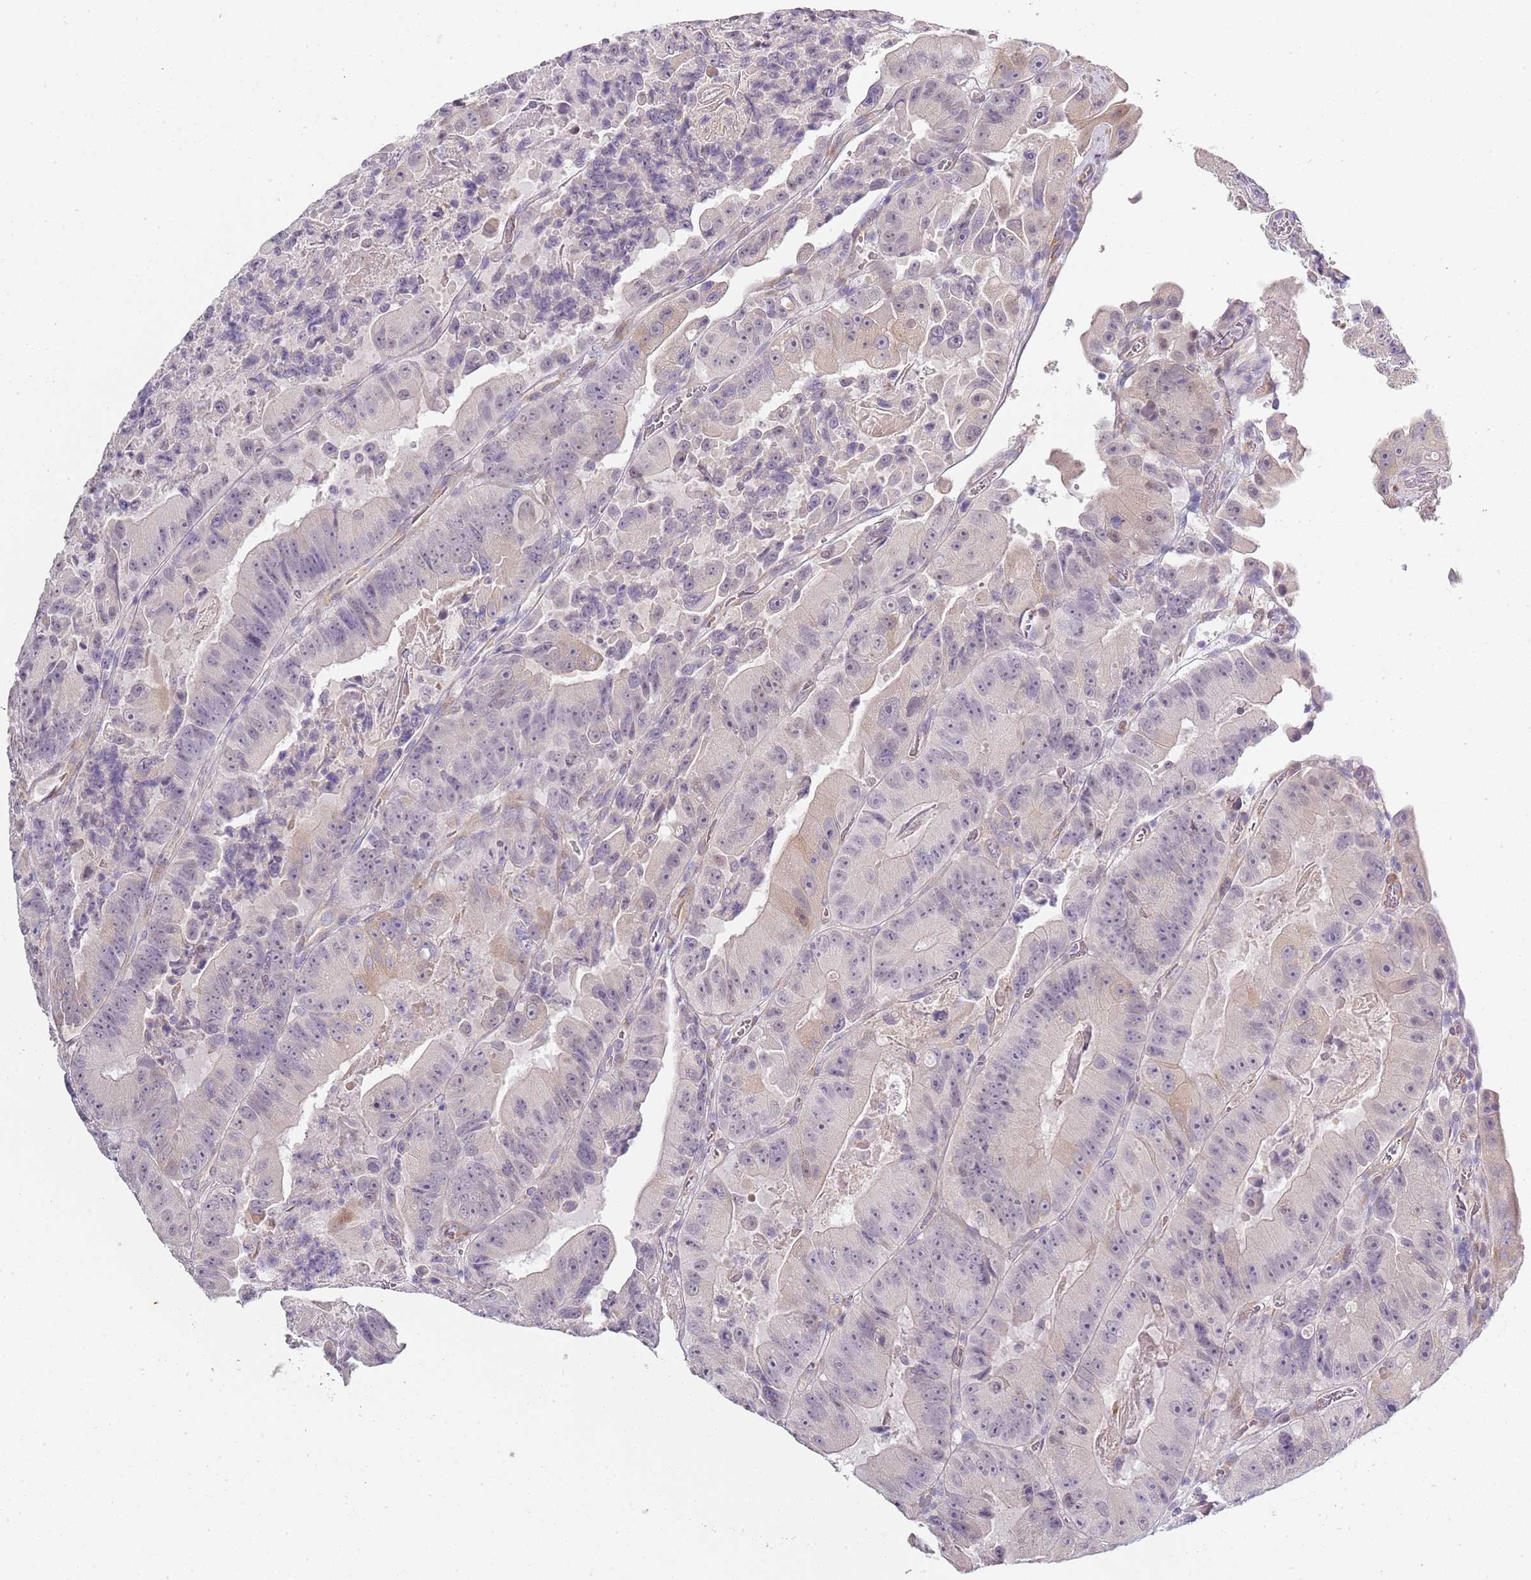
{"staining": {"intensity": "weak", "quantity": "<25%", "location": "cytoplasmic/membranous"}, "tissue": "colorectal cancer", "cell_type": "Tumor cells", "image_type": "cancer", "snomed": [{"axis": "morphology", "description": "Adenocarcinoma, NOS"}, {"axis": "topography", "description": "Colon"}], "caption": "Protein analysis of colorectal cancer (adenocarcinoma) displays no significant positivity in tumor cells.", "gene": "TBC1D9", "patient": {"sex": "female", "age": 86}}